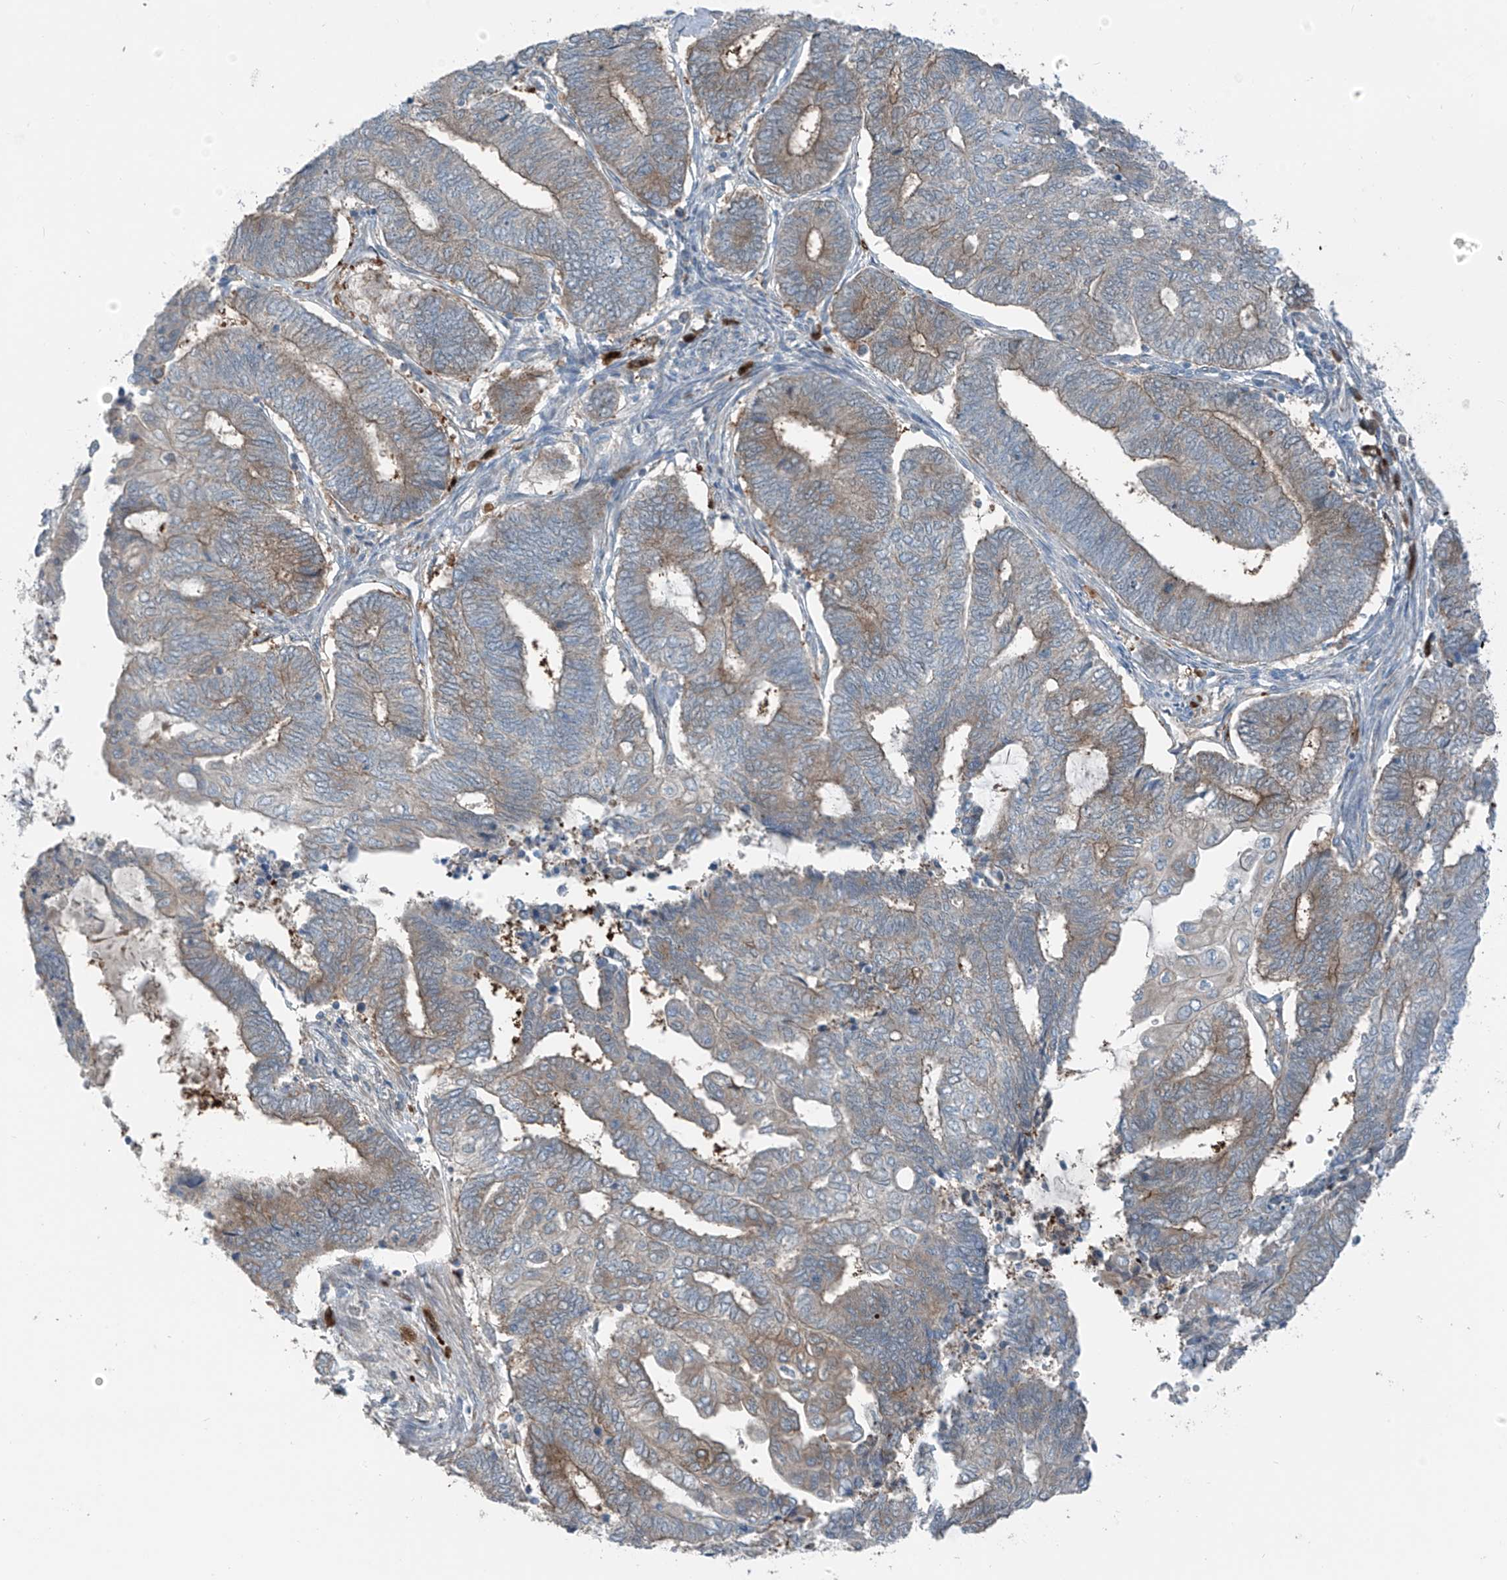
{"staining": {"intensity": "moderate", "quantity": "25%-75%", "location": "cytoplasmic/membranous"}, "tissue": "endometrial cancer", "cell_type": "Tumor cells", "image_type": "cancer", "snomed": [{"axis": "morphology", "description": "Adenocarcinoma, NOS"}, {"axis": "topography", "description": "Uterus"}, {"axis": "topography", "description": "Endometrium"}], "caption": "Endometrial cancer tissue demonstrates moderate cytoplasmic/membranous staining in approximately 25%-75% of tumor cells", "gene": "SLC12A6", "patient": {"sex": "female", "age": 70}}